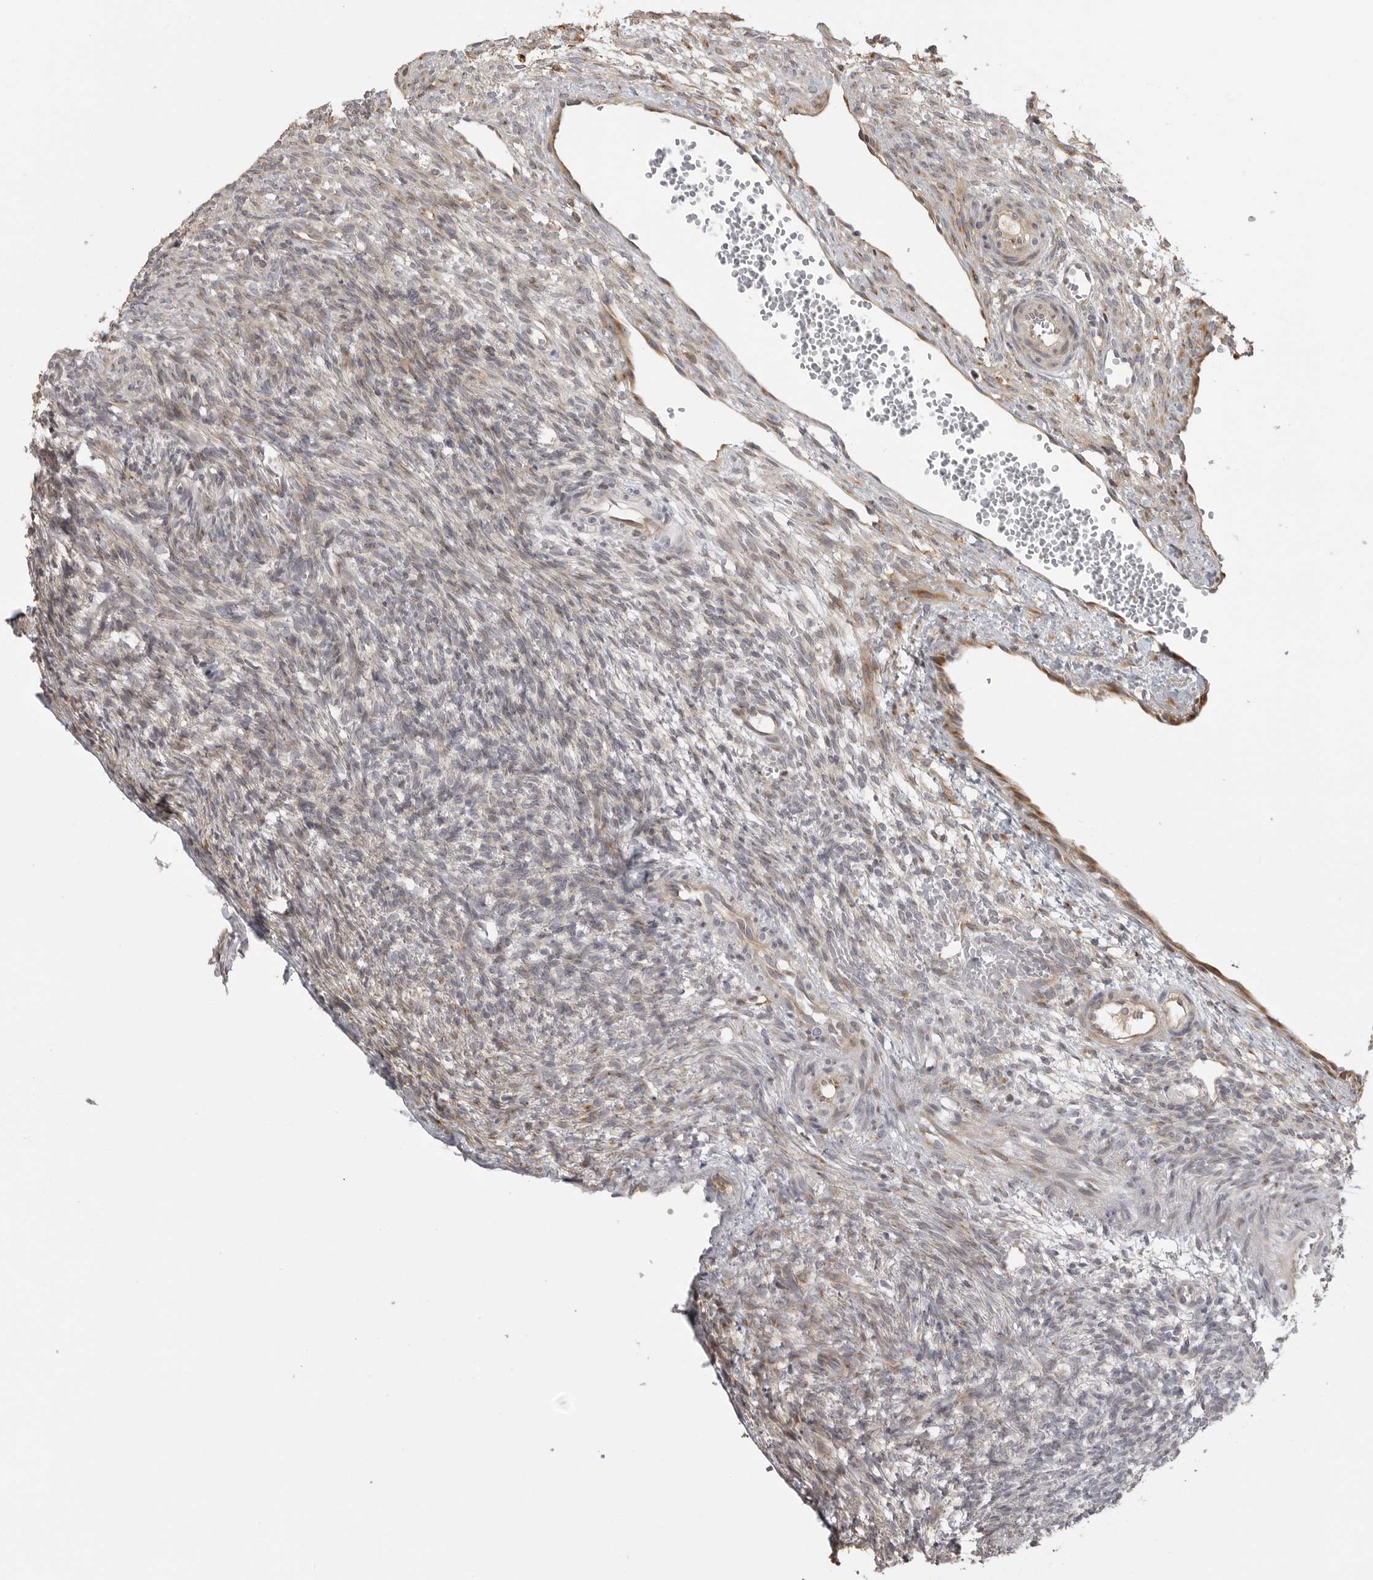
{"staining": {"intensity": "moderate", "quantity": ">75%", "location": "cytoplasmic/membranous"}, "tissue": "ovary", "cell_type": "Follicle cells", "image_type": "normal", "snomed": [{"axis": "morphology", "description": "Normal tissue, NOS"}, {"axis": "topography", "description": "Ovary"}], "caption": "Brown immunohistochemical staining in unremarkable human ovary reveals moderate cytoplasmic/membranous positivity in approximately >75% of follicle cells. (DAB (3,3'-diaminobenzidine) IHC with brightfield microscopy, high magnification).", "gene": "IDO1", "patient": {"sex": "female", "age": 34}}